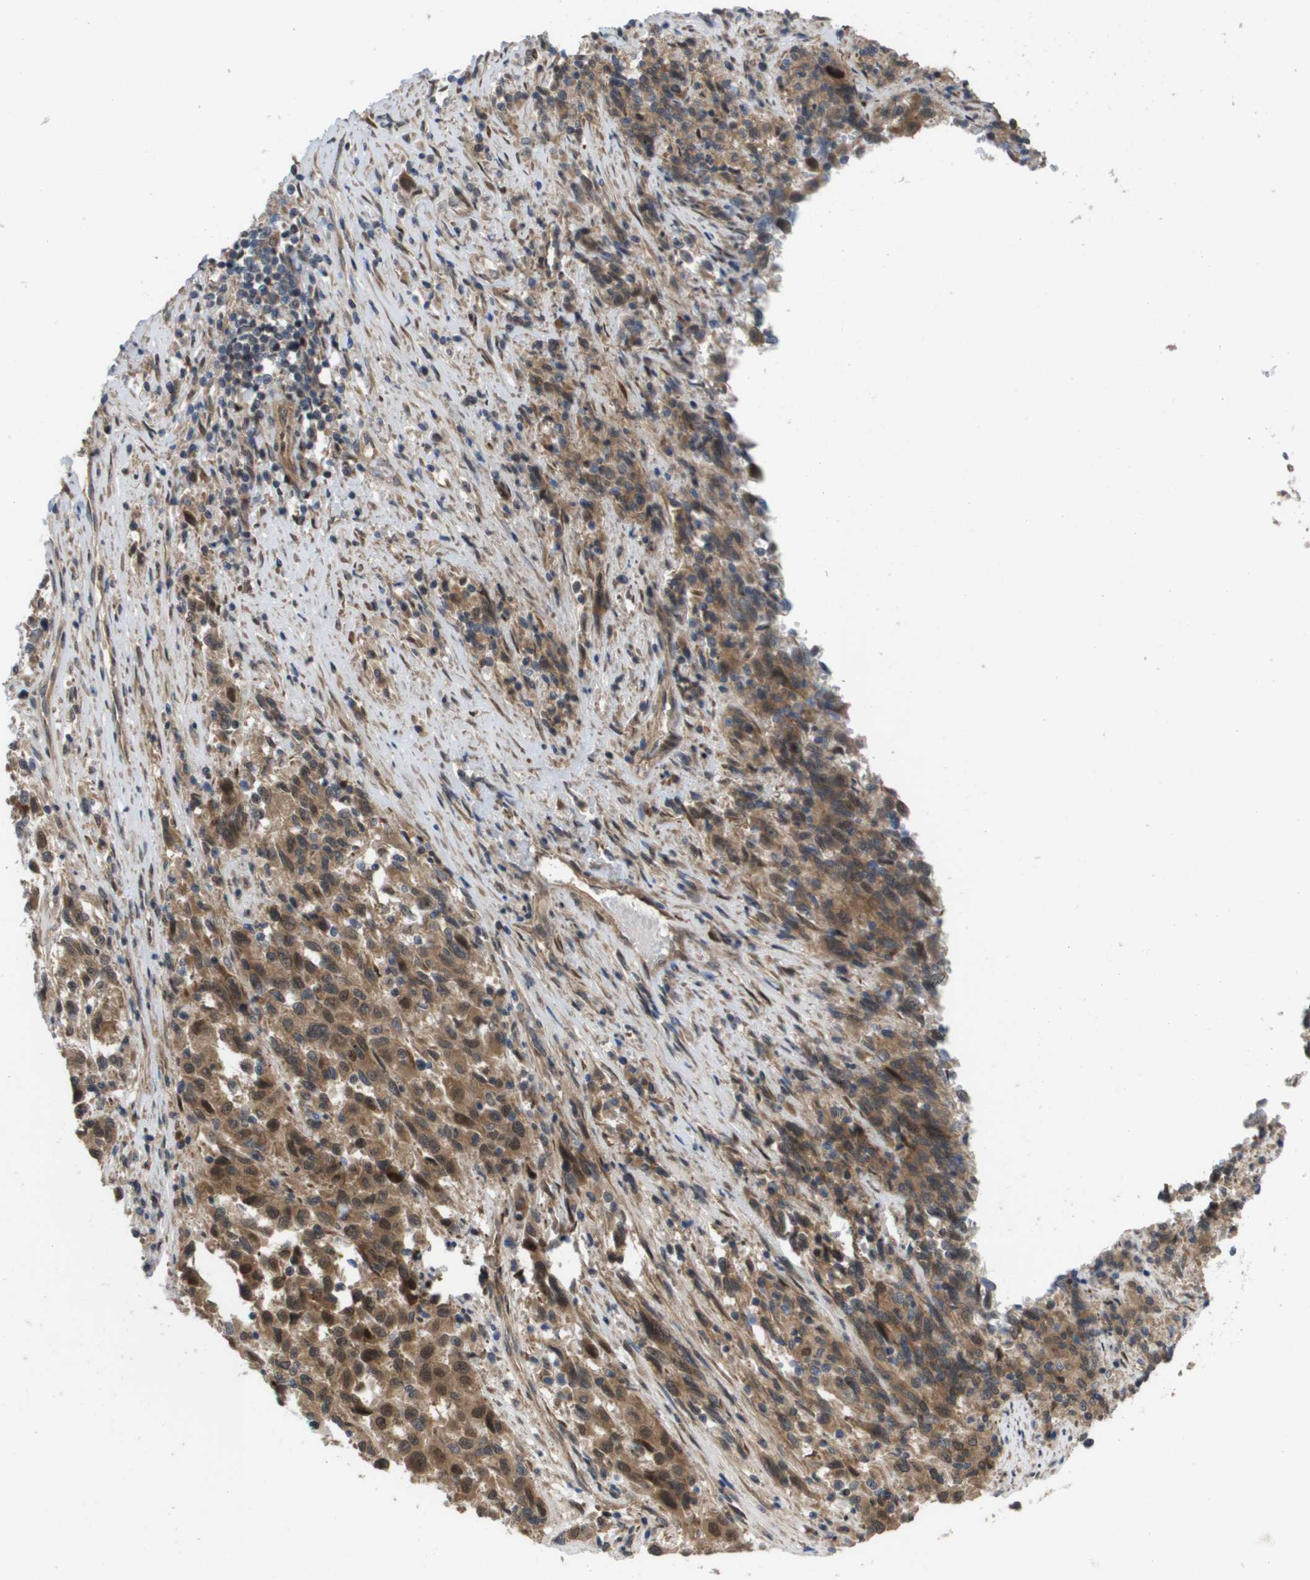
{"staining": {"intensity": "moderate", "quantity": ">75%", "location": "cytoplasmic/membranous,nuclear"}, "tissue": "melanoma", "cell_type": "Tumor cells", "image_type": "cancer", "snomed": [{"axis": "morphology", "description": "Malignant melanoma, Metastatic site"}, {"axis": "topography", "description": "Lymph node"}], "caption": "Immunohistochemistry (DAB (3,3'-diaminobenzidine)) staining of human melanoma reveals moderate cytoplasmic/membranous and nuclear protein staining in about >75% of tumor cells.", "gene": "CTPS2", "patient": {"sex": "male", "age": 61}}